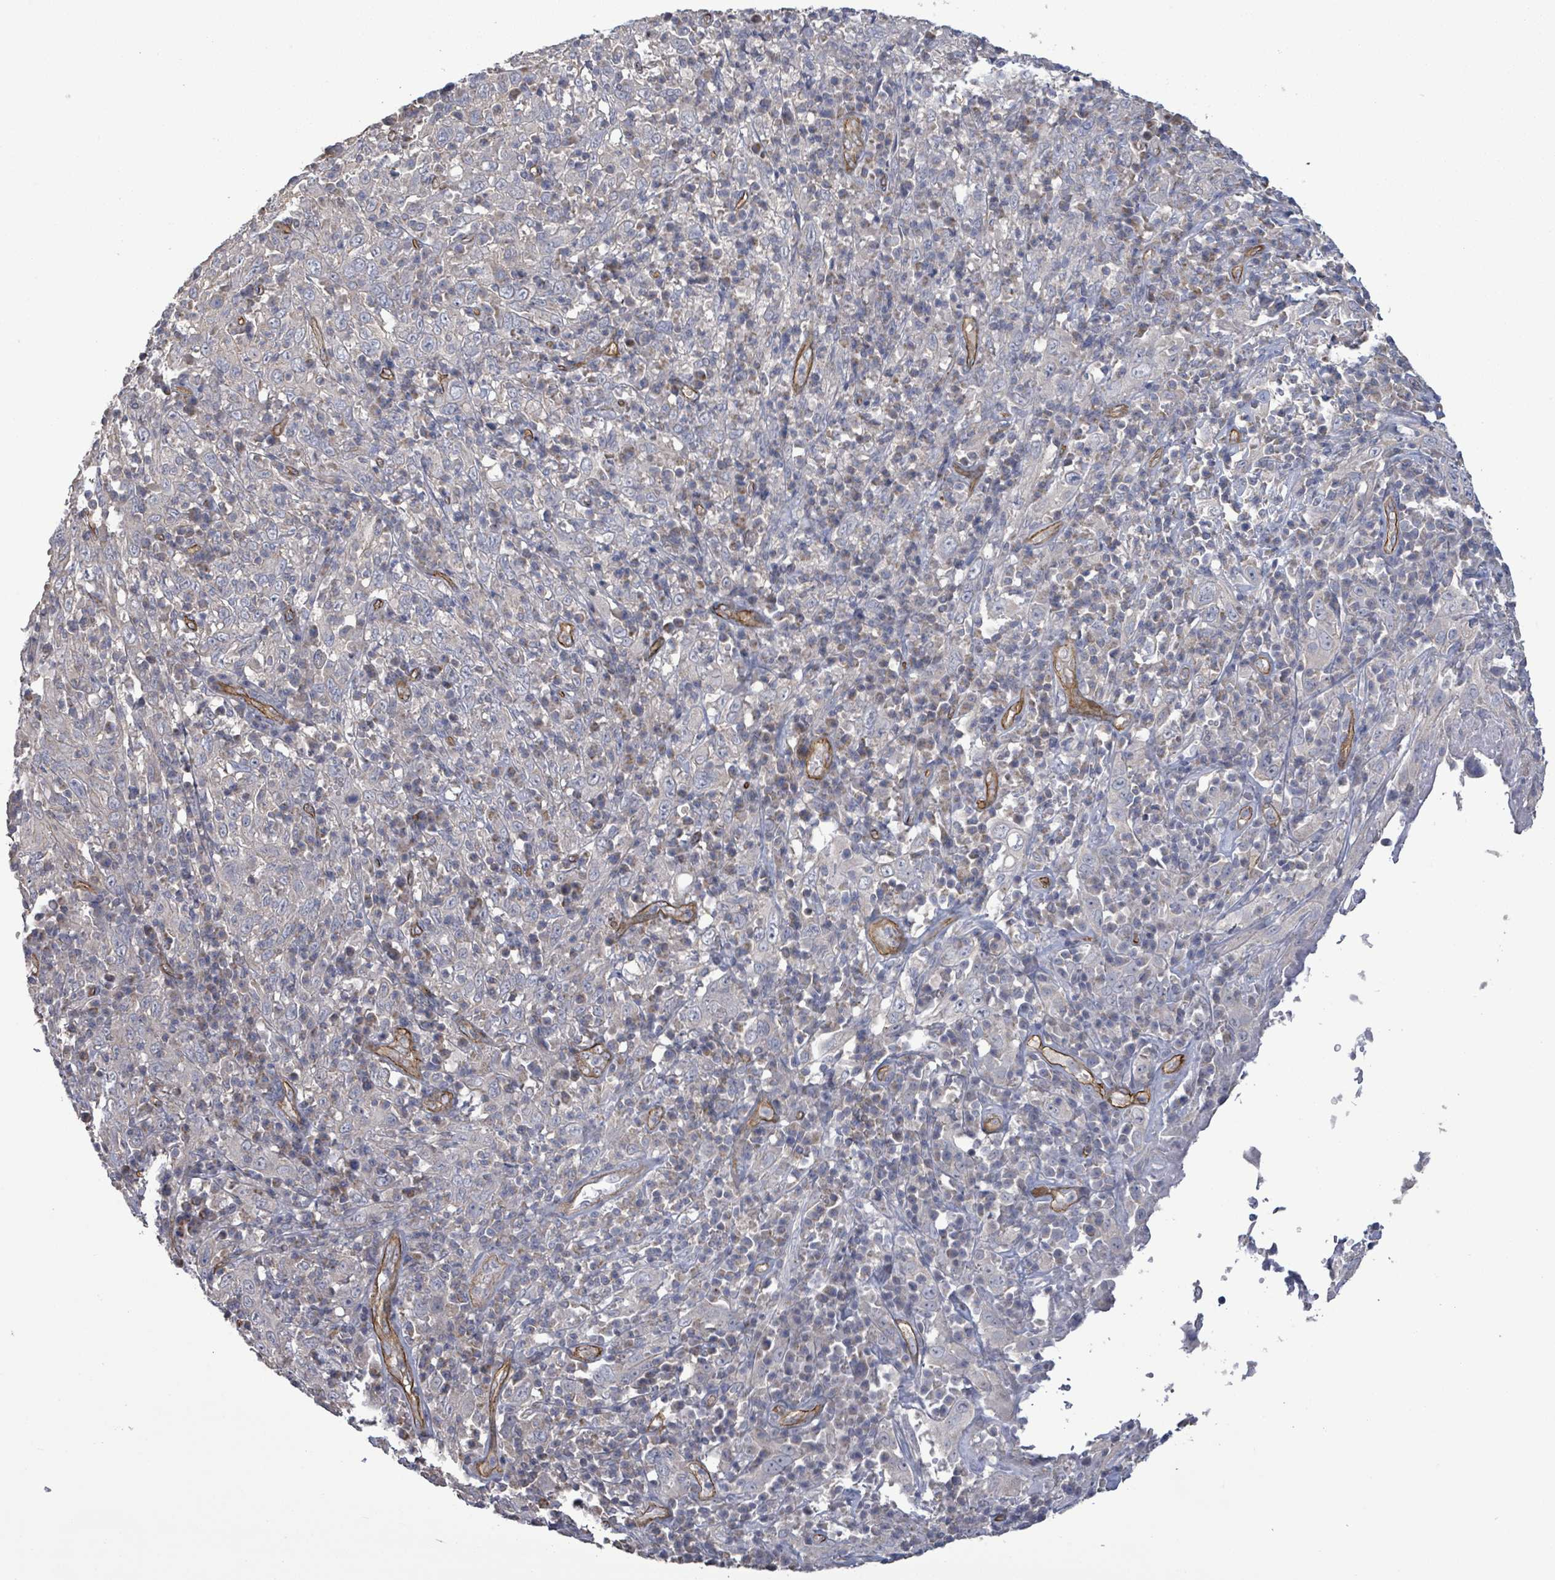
{"staining": {"intensity": "negative", "quantity": "none", "location": "none"}, "tissue": "cervical cancer", "cell_type": "Tumor cells", "image_type": "cancer", "snomed": [{"axis": "morphology", "description": "Squamous cell carcinoma, NOS"}, {"axis": "topography", "description": "Cervix"}], "caption": "DAB (3,3'-diaminobenzidine) immunohistochemical staining of cervical cancer shows no significant positivity in tumor cells. (DAB (3,3'-diaminobenzidine) IHC with hematoxylin counter stain).", "gene": "KANK3", "patient": {"sex": "female", "age": 46}}